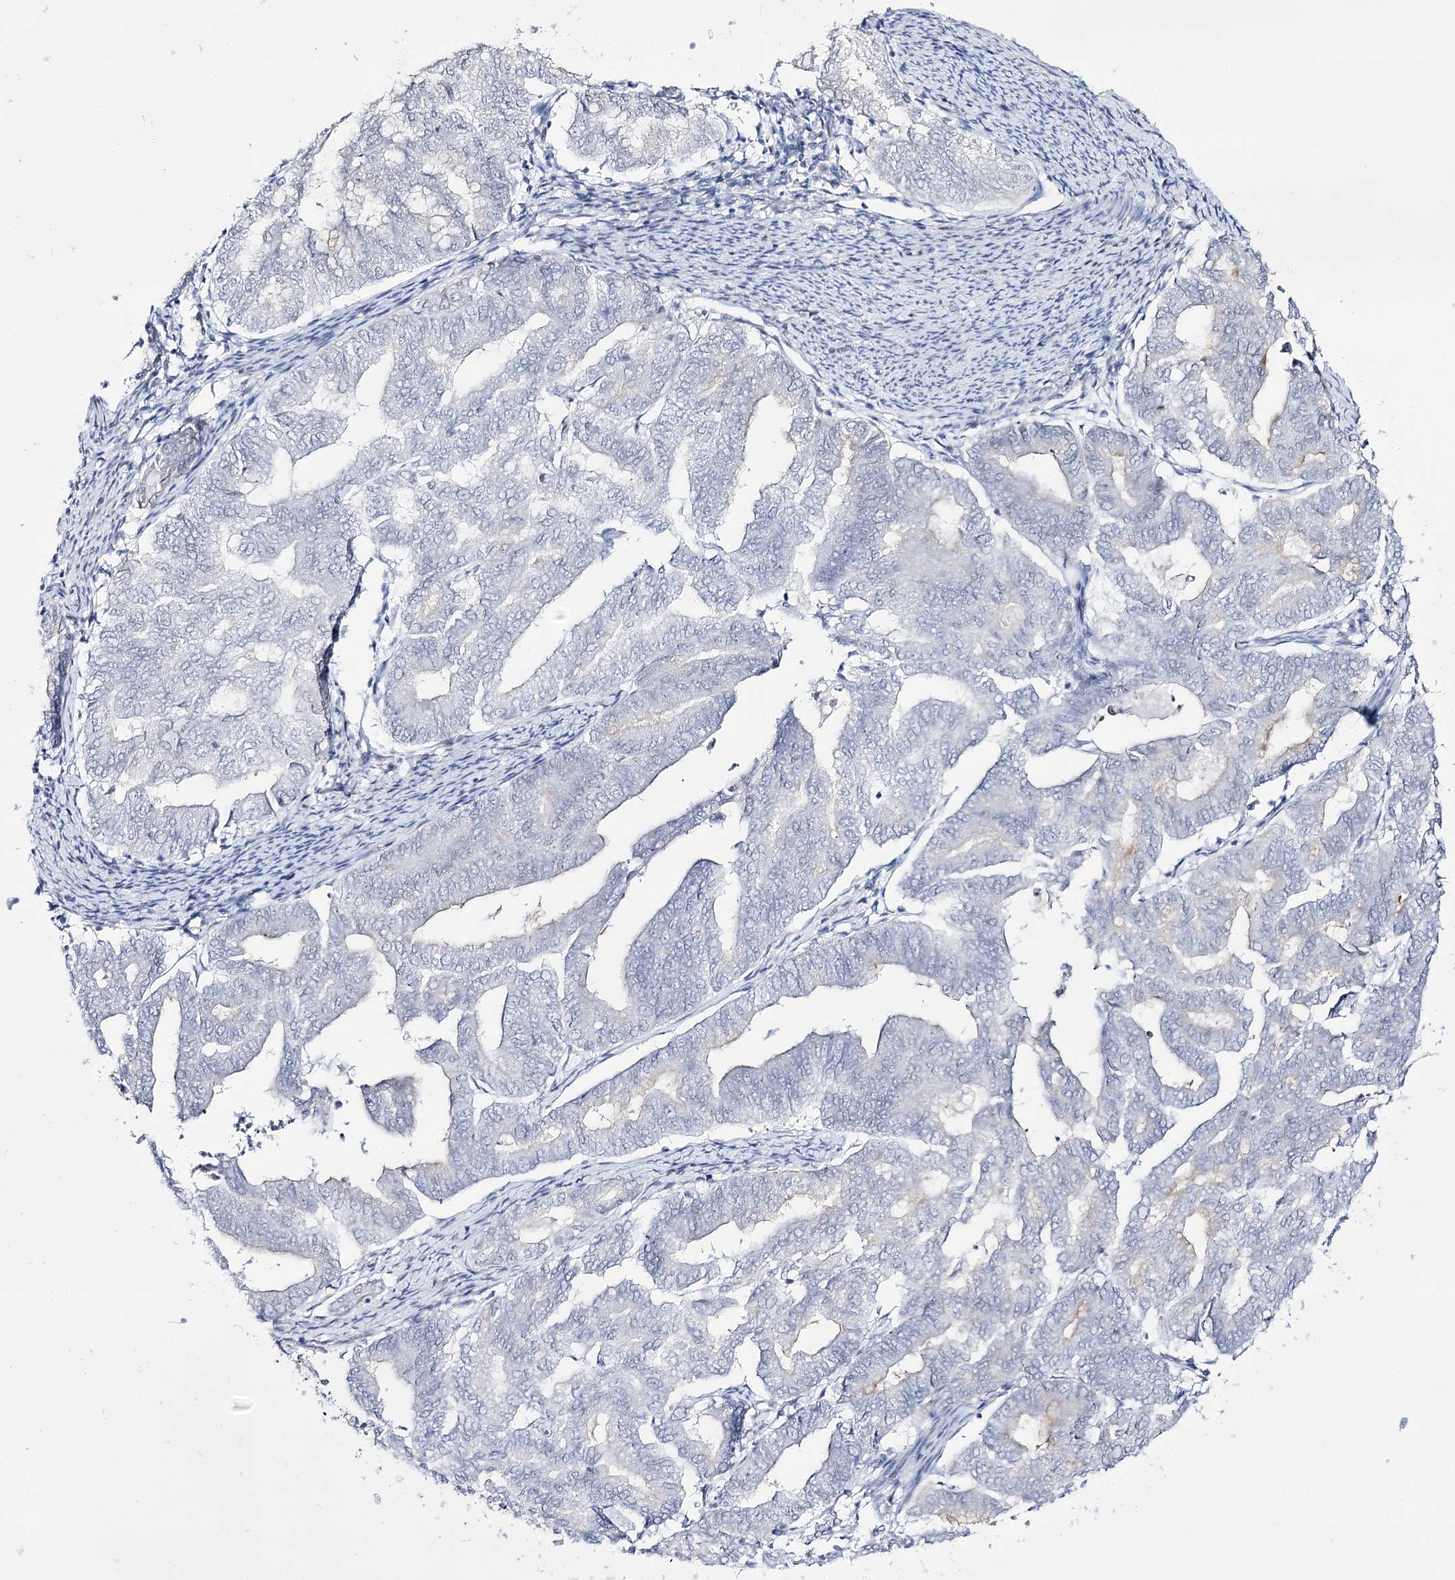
{"staining": {"intensity": "negative", "quantity": "none", "location": "none"}, "tissue": "endometrial cancer", "cell_type": "Tumor cells", "image_type": "cancer", "snomed": [{"axis": "morphology", "description": "Adenocarcinoma, NOS"}, {"axis": "topography", "description": "Endometrium"}], "caption": "This histopathology image is of endometrial adenocarcinoma stained with IHC to label a protein in brown with the nuclei are counter-stained blue. There is no staining in tumor cells. (Brightfield microscopy of DAB immunohistochemistry (IHC) at high magnification).", "gene": "RBM15B", "patient": {"sex": "female", "age": 79}}